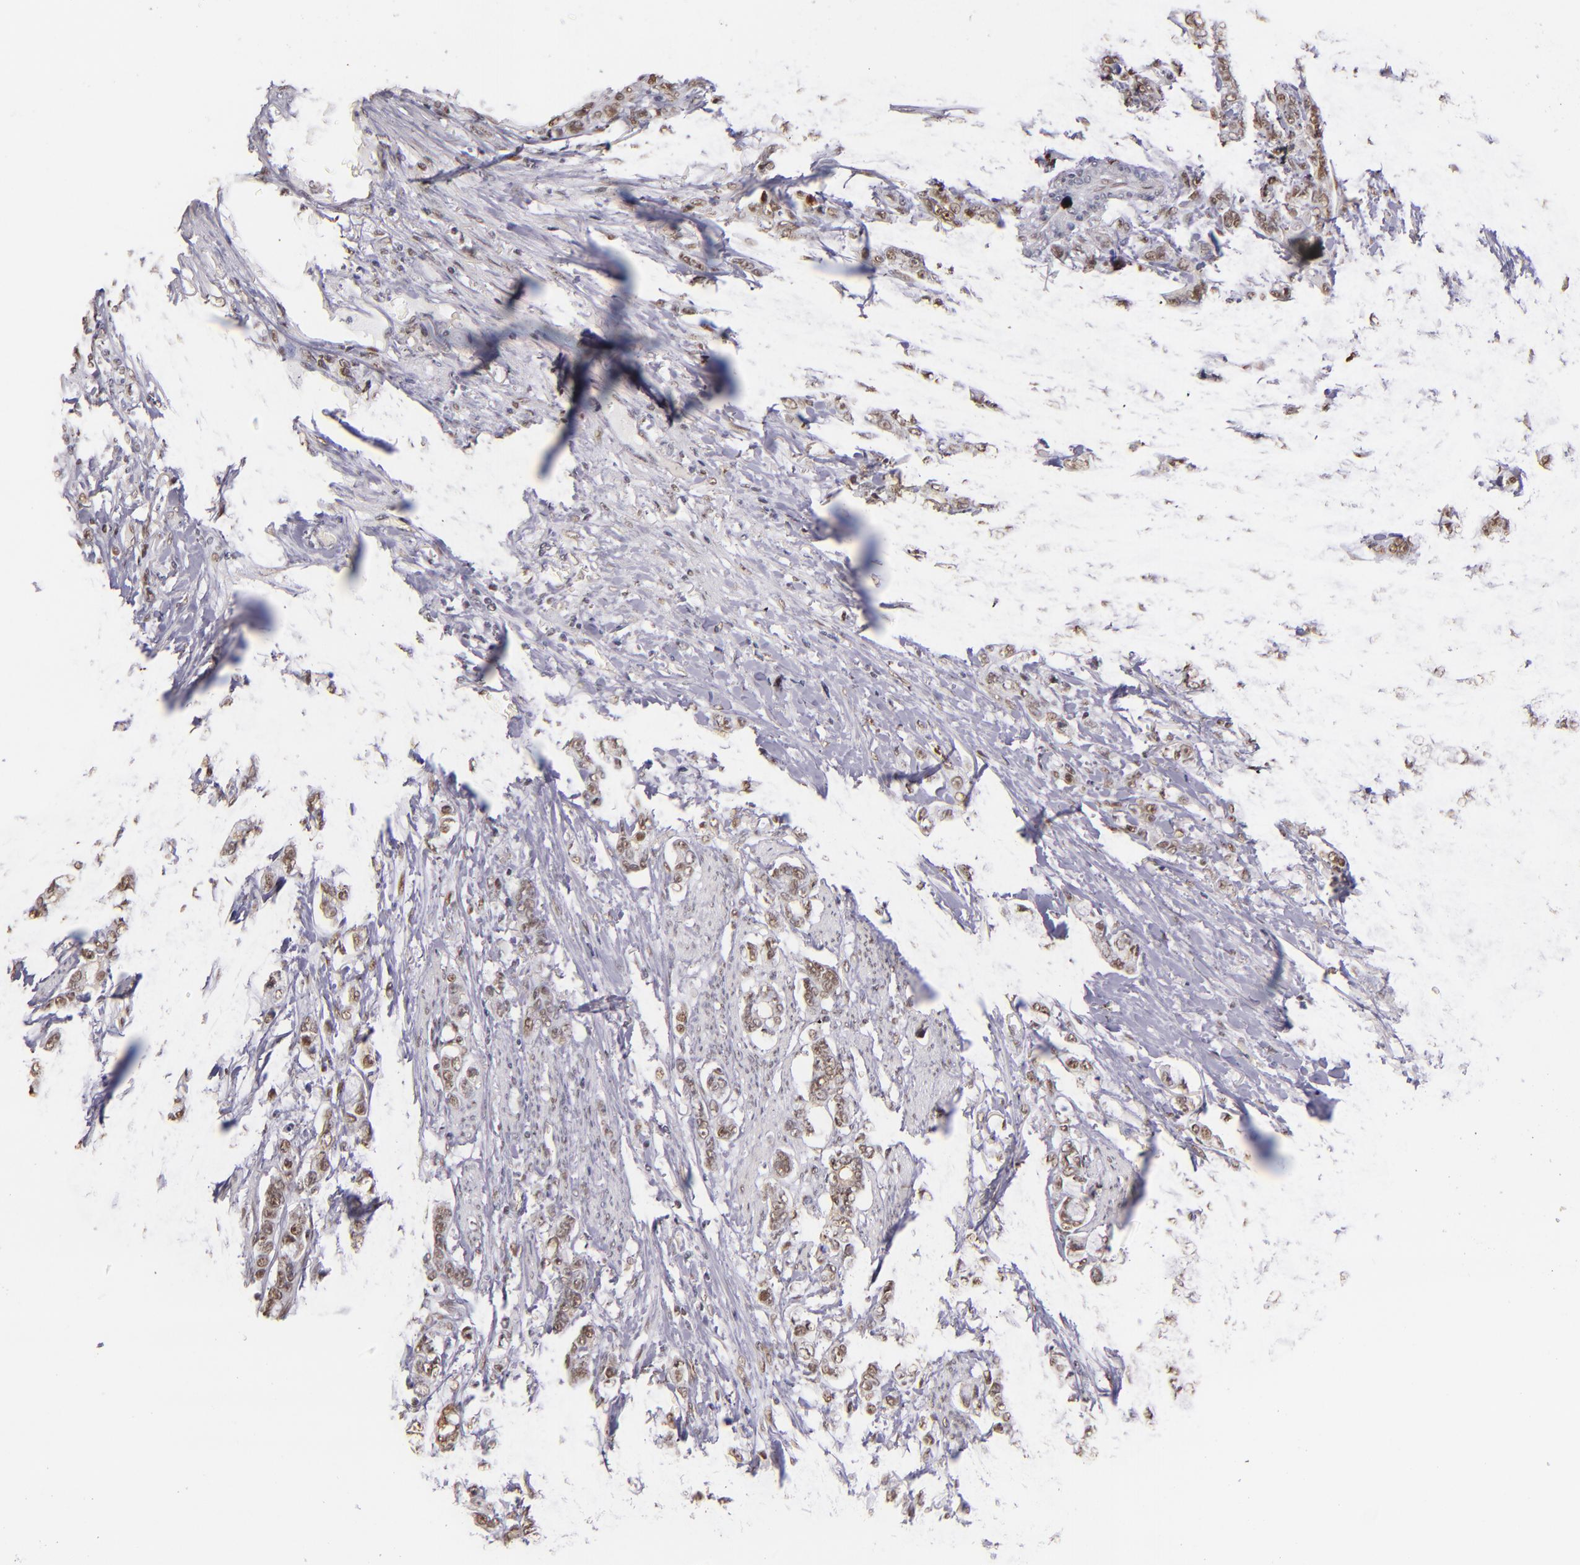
{"staining": {"intensity": "weak", "quantity": ">75%", "location": "nuclear"}, "tissue": "stomach cancer", "cell_type": "Tumor cells", "image_type": "cancer", "snomed": [{"axis": "morphology", "description": "Adenocarcinoma, NOS"}, {"axis": "topography", "description": "Stomach"}], "caption": "Stomach cancer (adenocarcinoma) stained for a protein reveals weak nuclear positivity in tumor cells.", "gene": "NCOR2", "patient": {"sex": "male", "age": 78}}